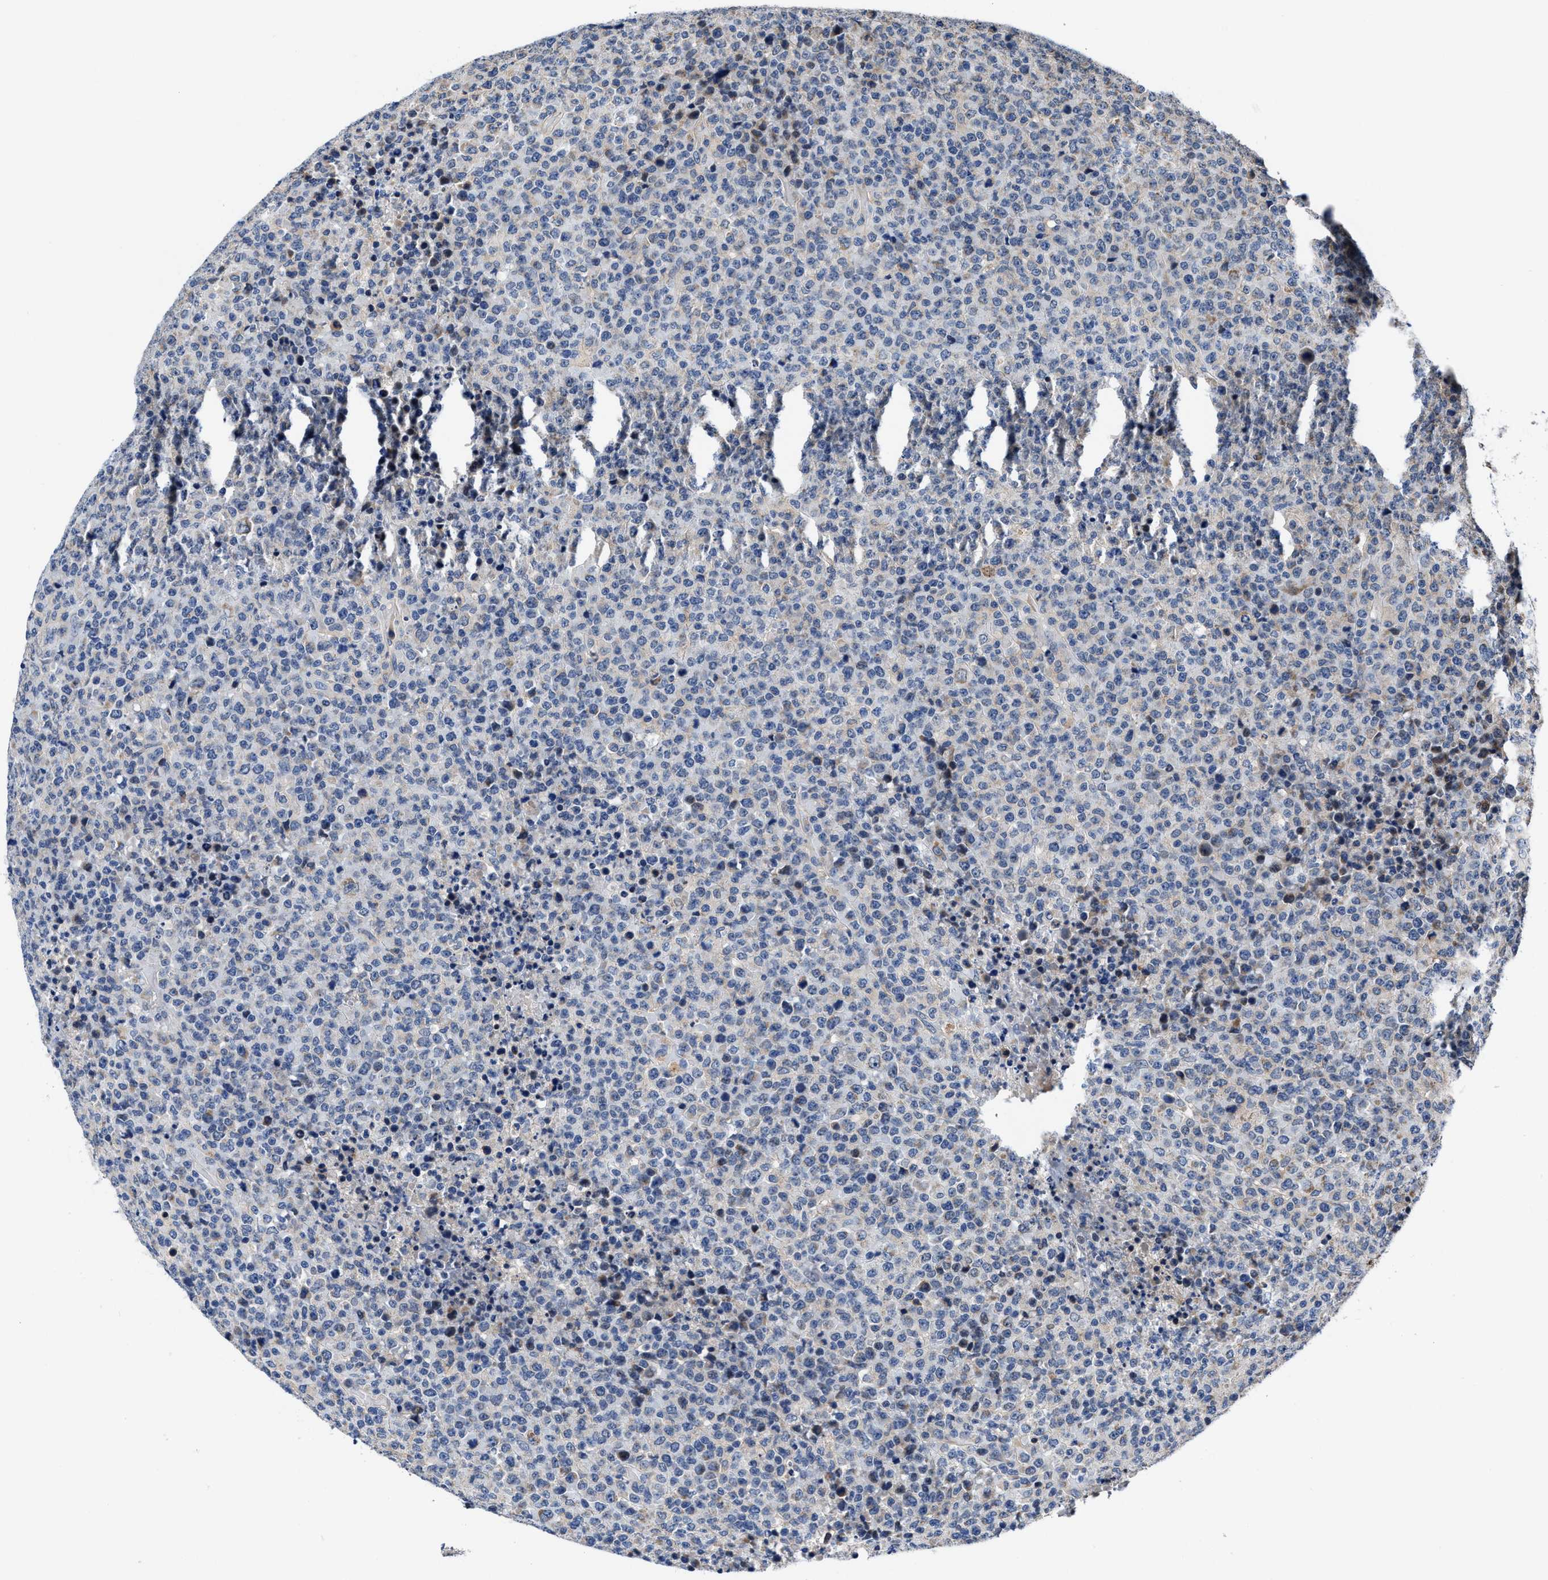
{"staining": {"intensity": "negative", "quantity": "none", "location": "none"}, "tissue": "lymphoma", "cell_type": "Tumor cells", "image_type": "cancer", "snomed": [{"axis": "morphology", "description": "Malignant lymphoma, non-Hodgkin's type, High grade"}, {"axis": "topography", "description": "Lymph node"}], "caption": "Immunohistochemistry (IHC) histopathology image of high-grade malignant lymphoma, non-Hodgkin's type stained for a protein (brown), which shows no expression in tumor cells. (DAB IHC, high magnification).", "gene": "TMEM53", "patient": {"sex": "male", "age": 13}}